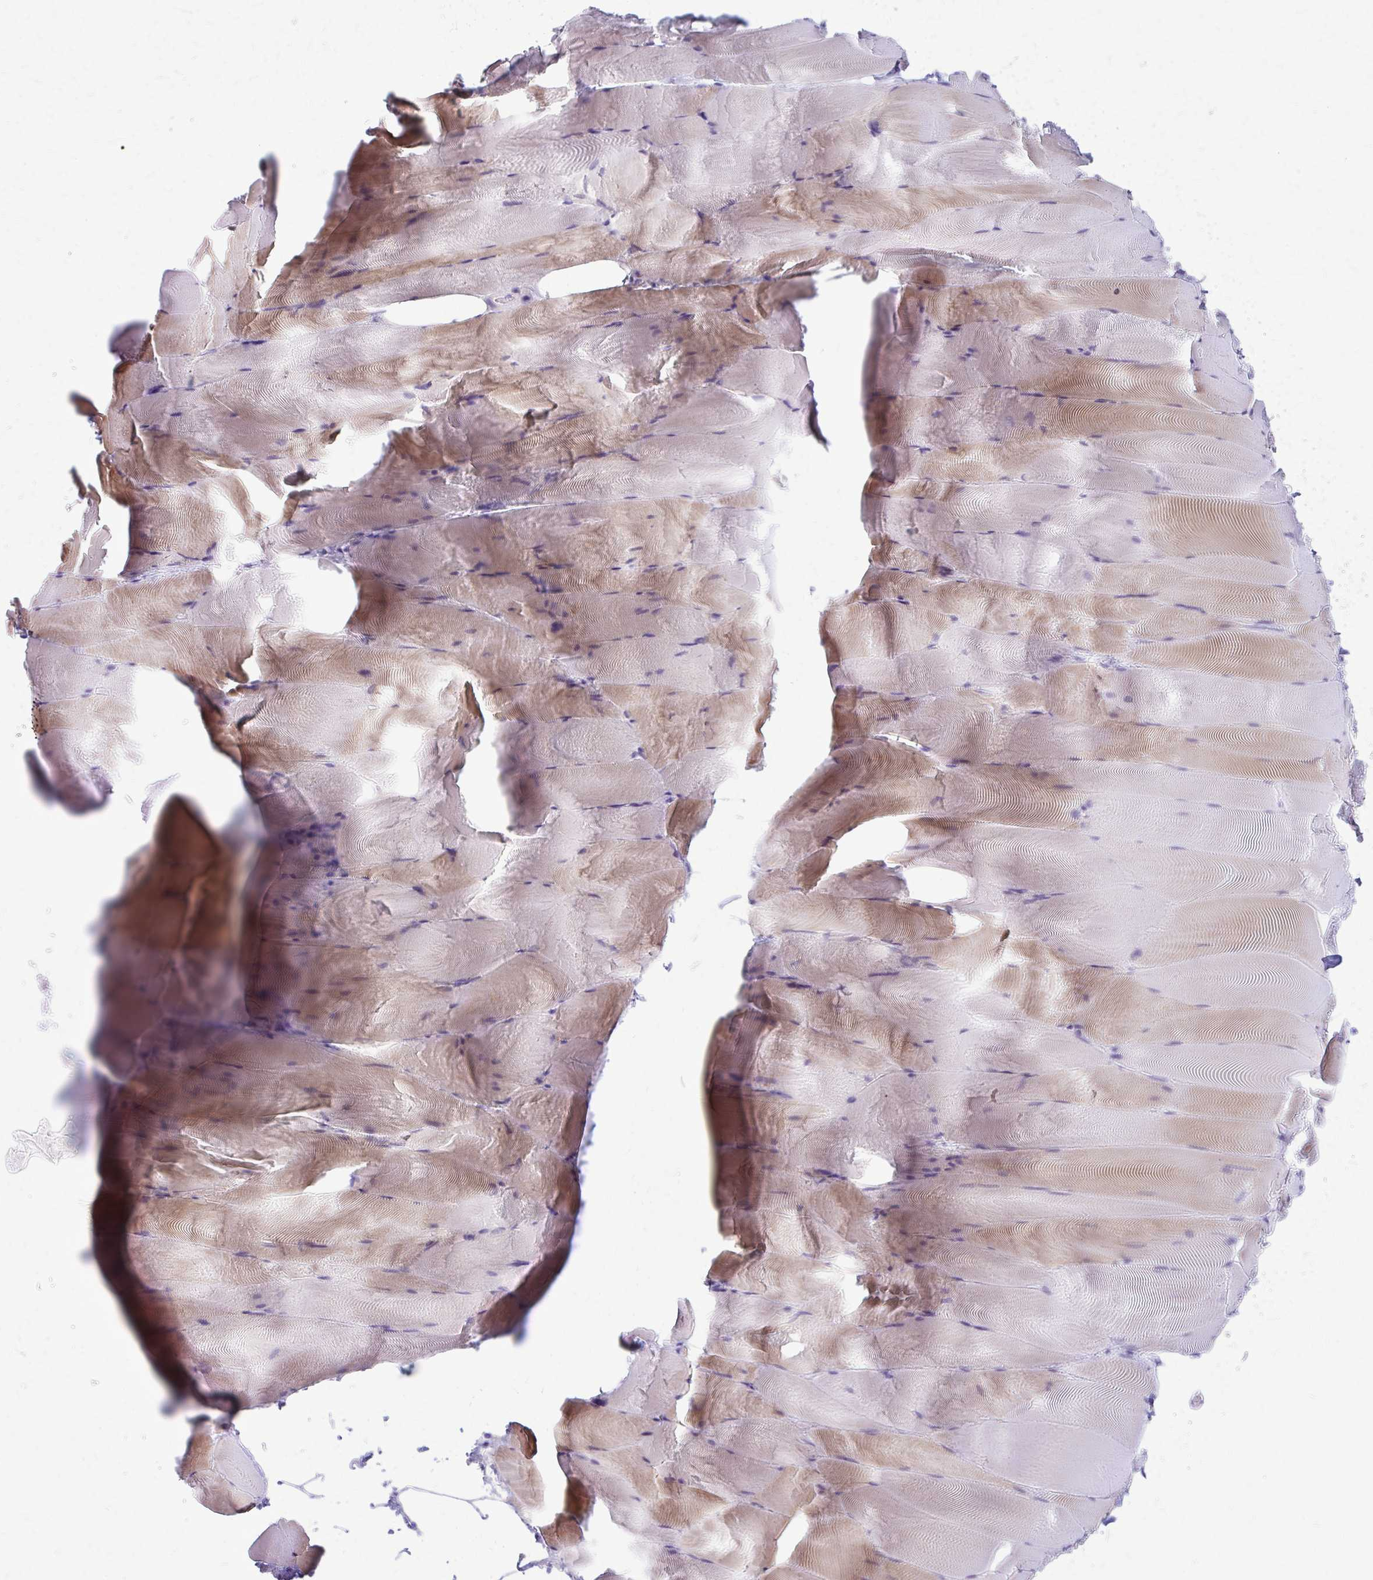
{"staining": {"intensity": "weak", "quantity": "25%-75%", "location": "cytoplasmic/membranous"}, "tissue": "skeletal muscle", "cell_type": "Myocytes", "image_type": "normal", "snomed": [{"axis": "morphology", "description": "Normal tissue, NOS"}, {"axis": "topography", "description": "Skeletal muscle"}], "caption": "A high-resolution photomicrograph shows immunohistochemistry staining of unremarkable skeletal muscle, which reveals weak cytoplasmic/membranous expression in about 25%-75% of myocytes.", "gene": "SAMD13", "patient": {"sex": "female", "age": 64}}